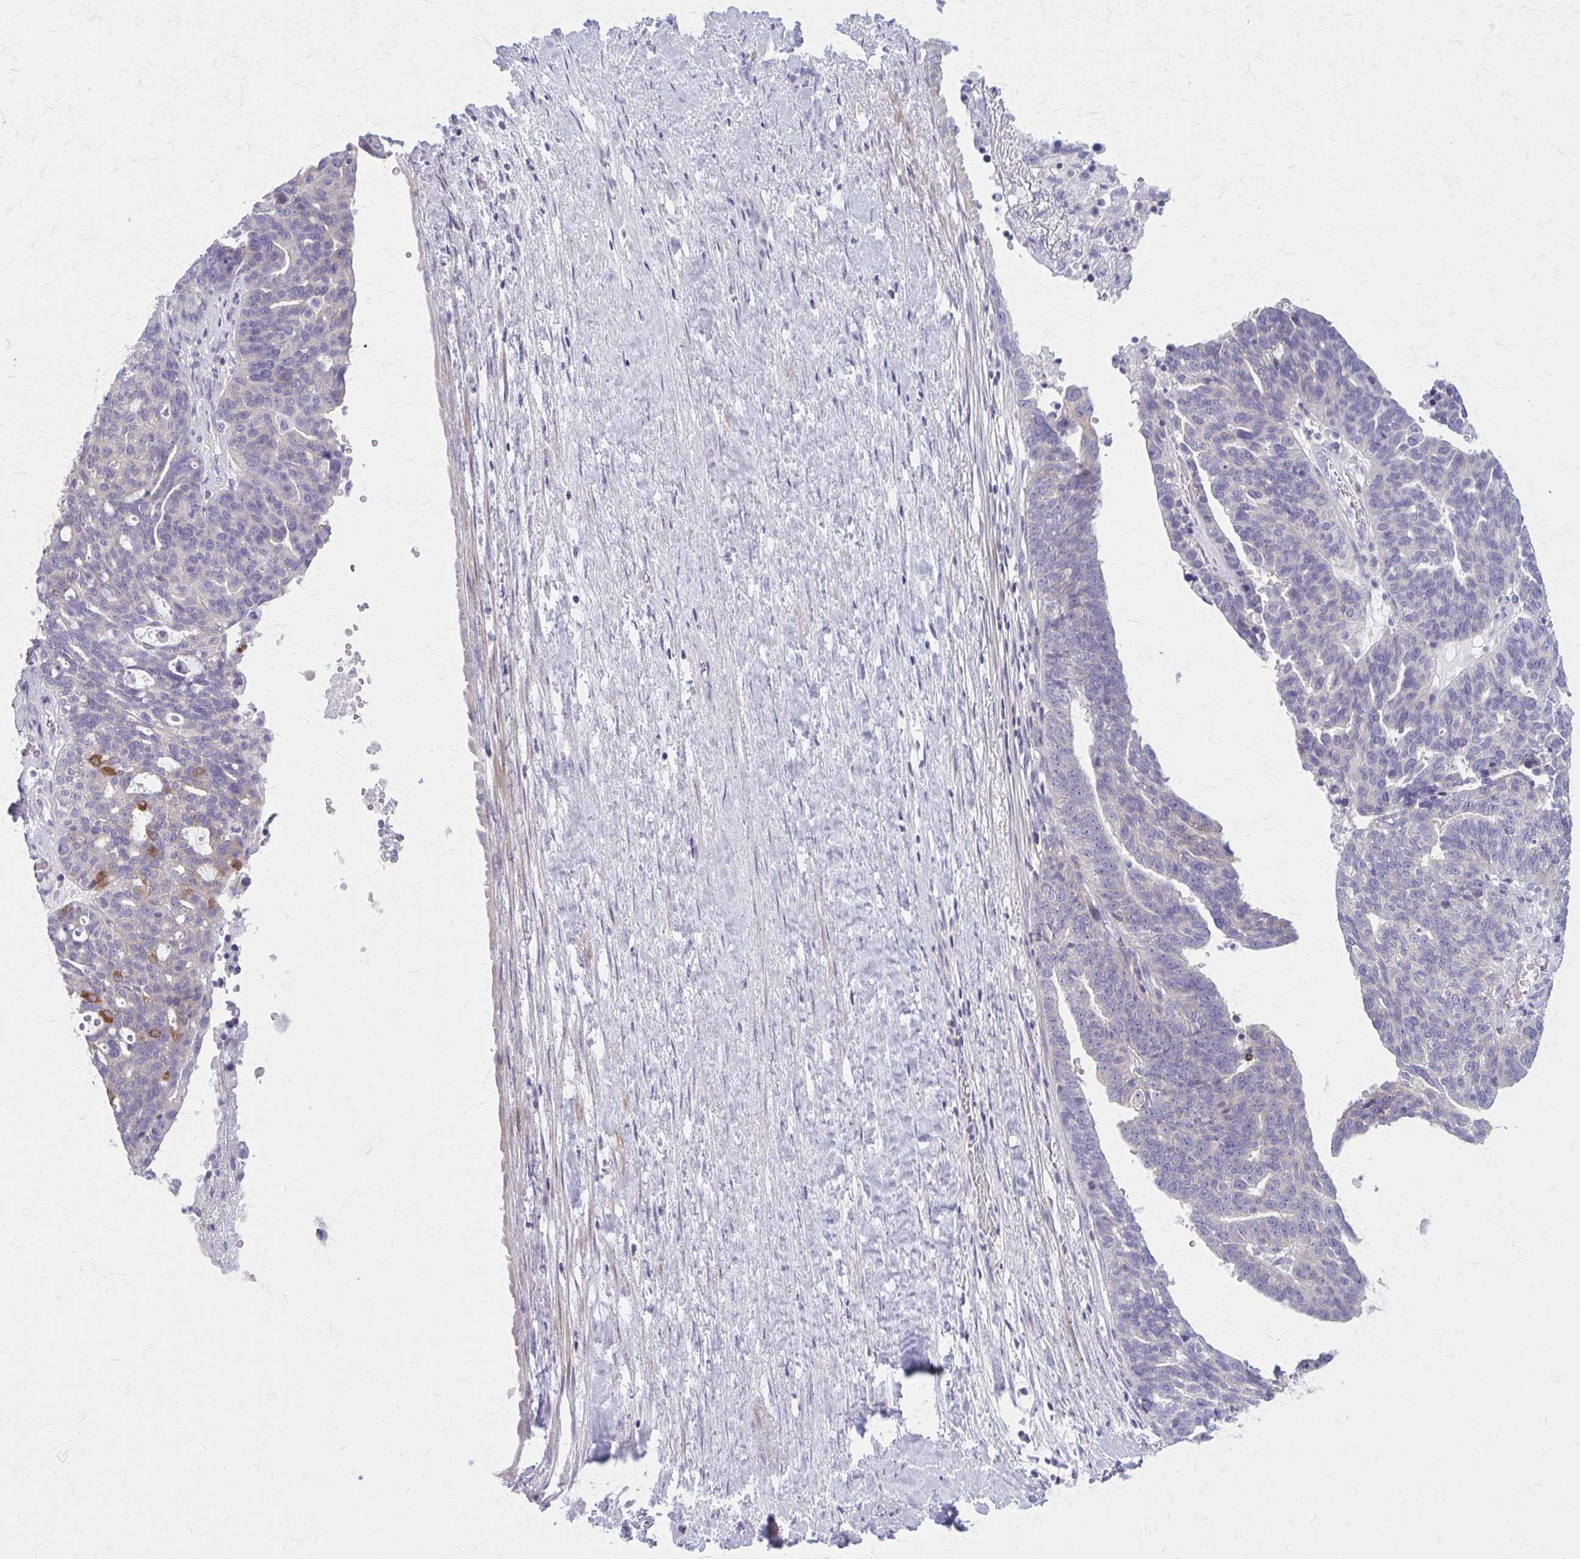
{"staining": {"intensity": "strong", "quantity": "<25%", "location": "cytoplasmic/membranous"}, "tissue": "ovarian cancer", "cell_type": "Tumor cells", "image_type": "cancer", "snomed": [{"axis": "morphology", "description": "Cystadenocarcinoma, serous, NOS"}, {"axis": "topography", "description": "Ovary"}], "caption": "Brown immunohistochemical staining in human ovarian serous cystadenocarcinoma exhibits strong cytoplasmic/membranous expression in approximately <25% of tumor cells.", "gene": "PITPNM1", "patient": {"sex": "female", "age": 59}}